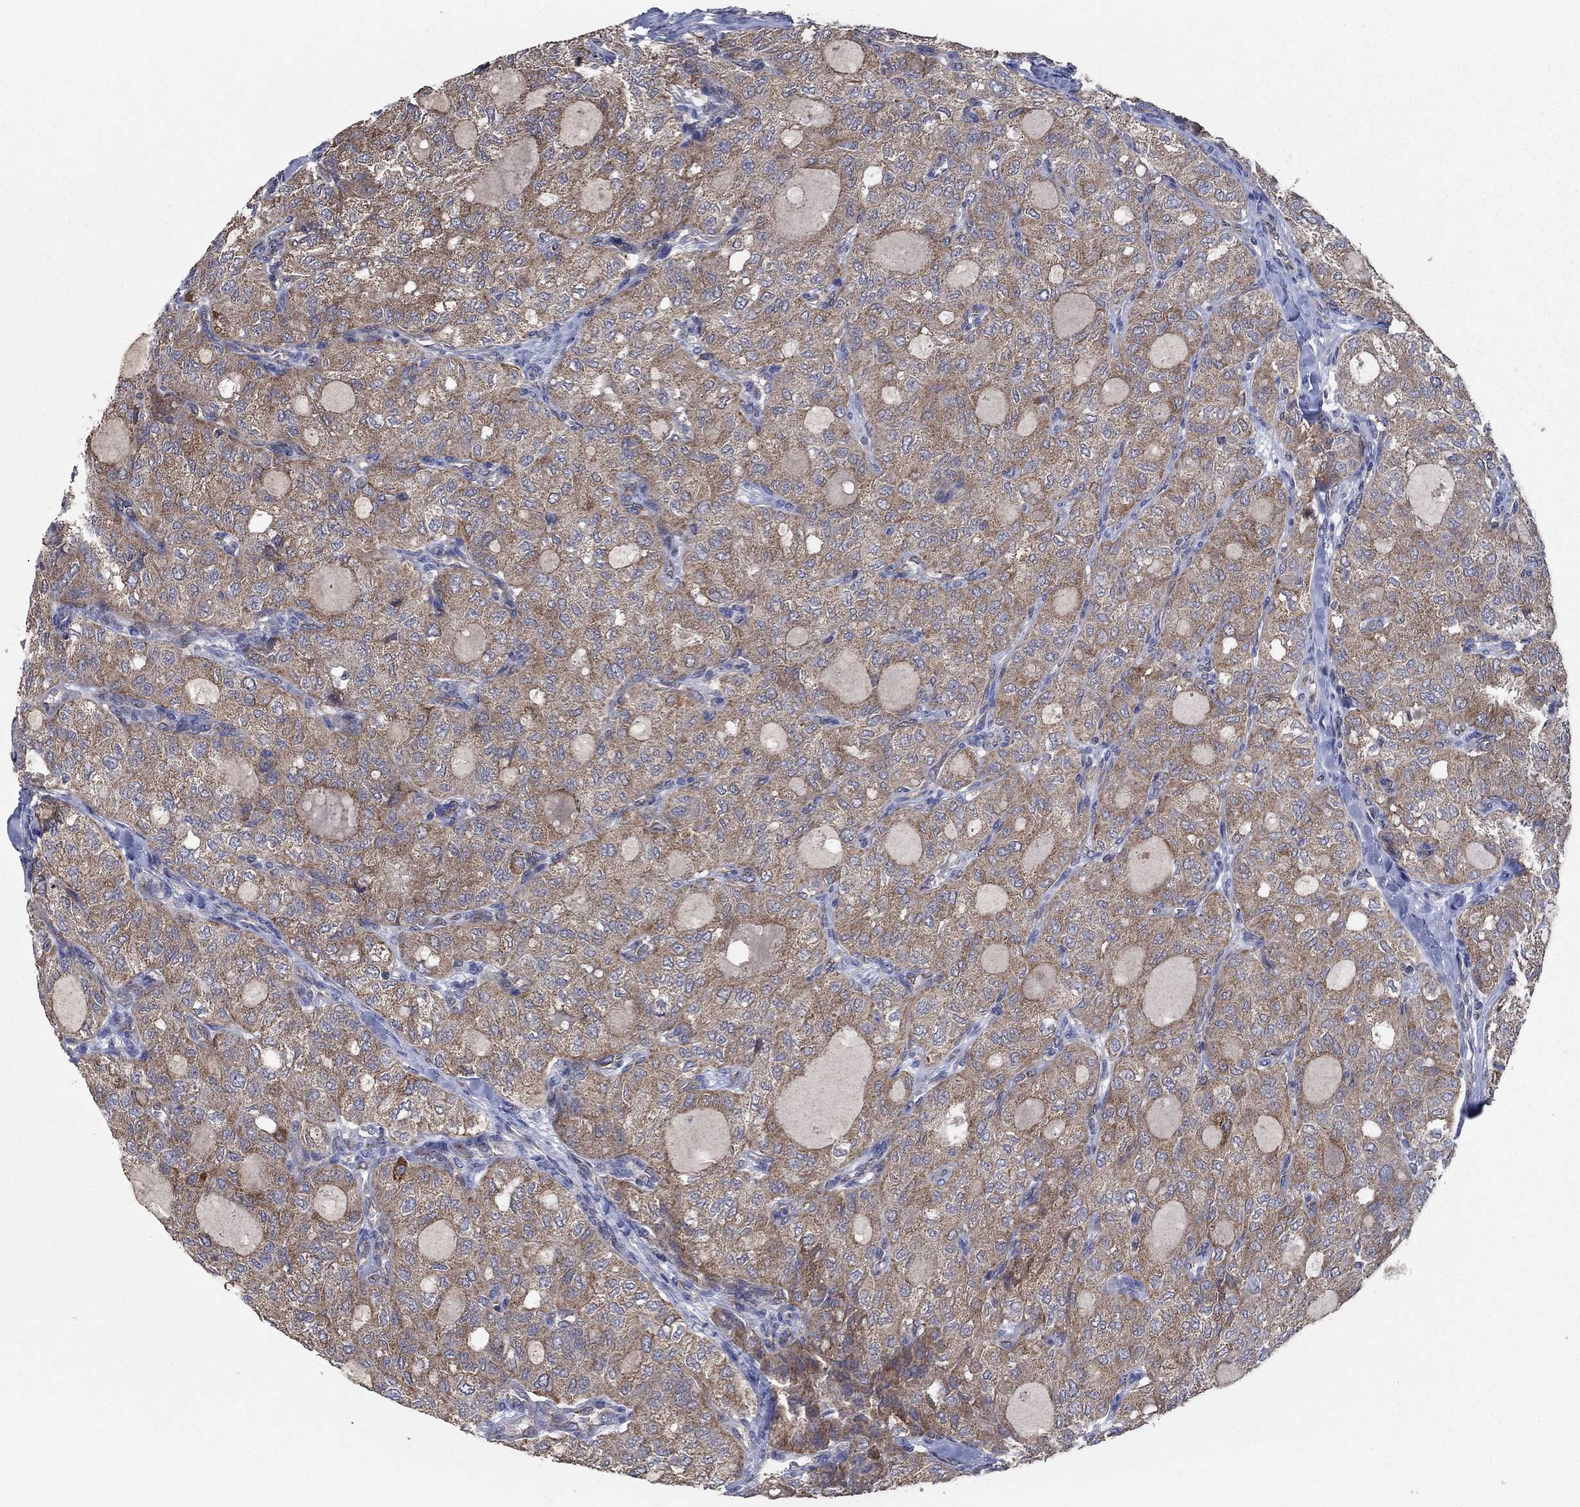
{"staining": {"intensity": "weak", "quantity": "25%-75%", "location": "cytoplasmic/membranous"}, "tissue": "thyroid cancer", "cell_type": "Tumor cells", "image_type": "cancer", "snomed": [{"axis": "morphology", "description": "Follicular adenoma carcinoma, NOS"}, {"axis": "topography", "description": "Thyroid gland"}], "caption": "This is an image of immunohistochemistry (IHC) staining of thyroid follicular adenoma carcinoma, which shows weak positivity in the cytoplasmic/membranous of tumor cells.", "gene": "HID1", "patient": {"sex": "male", "age": 75}}